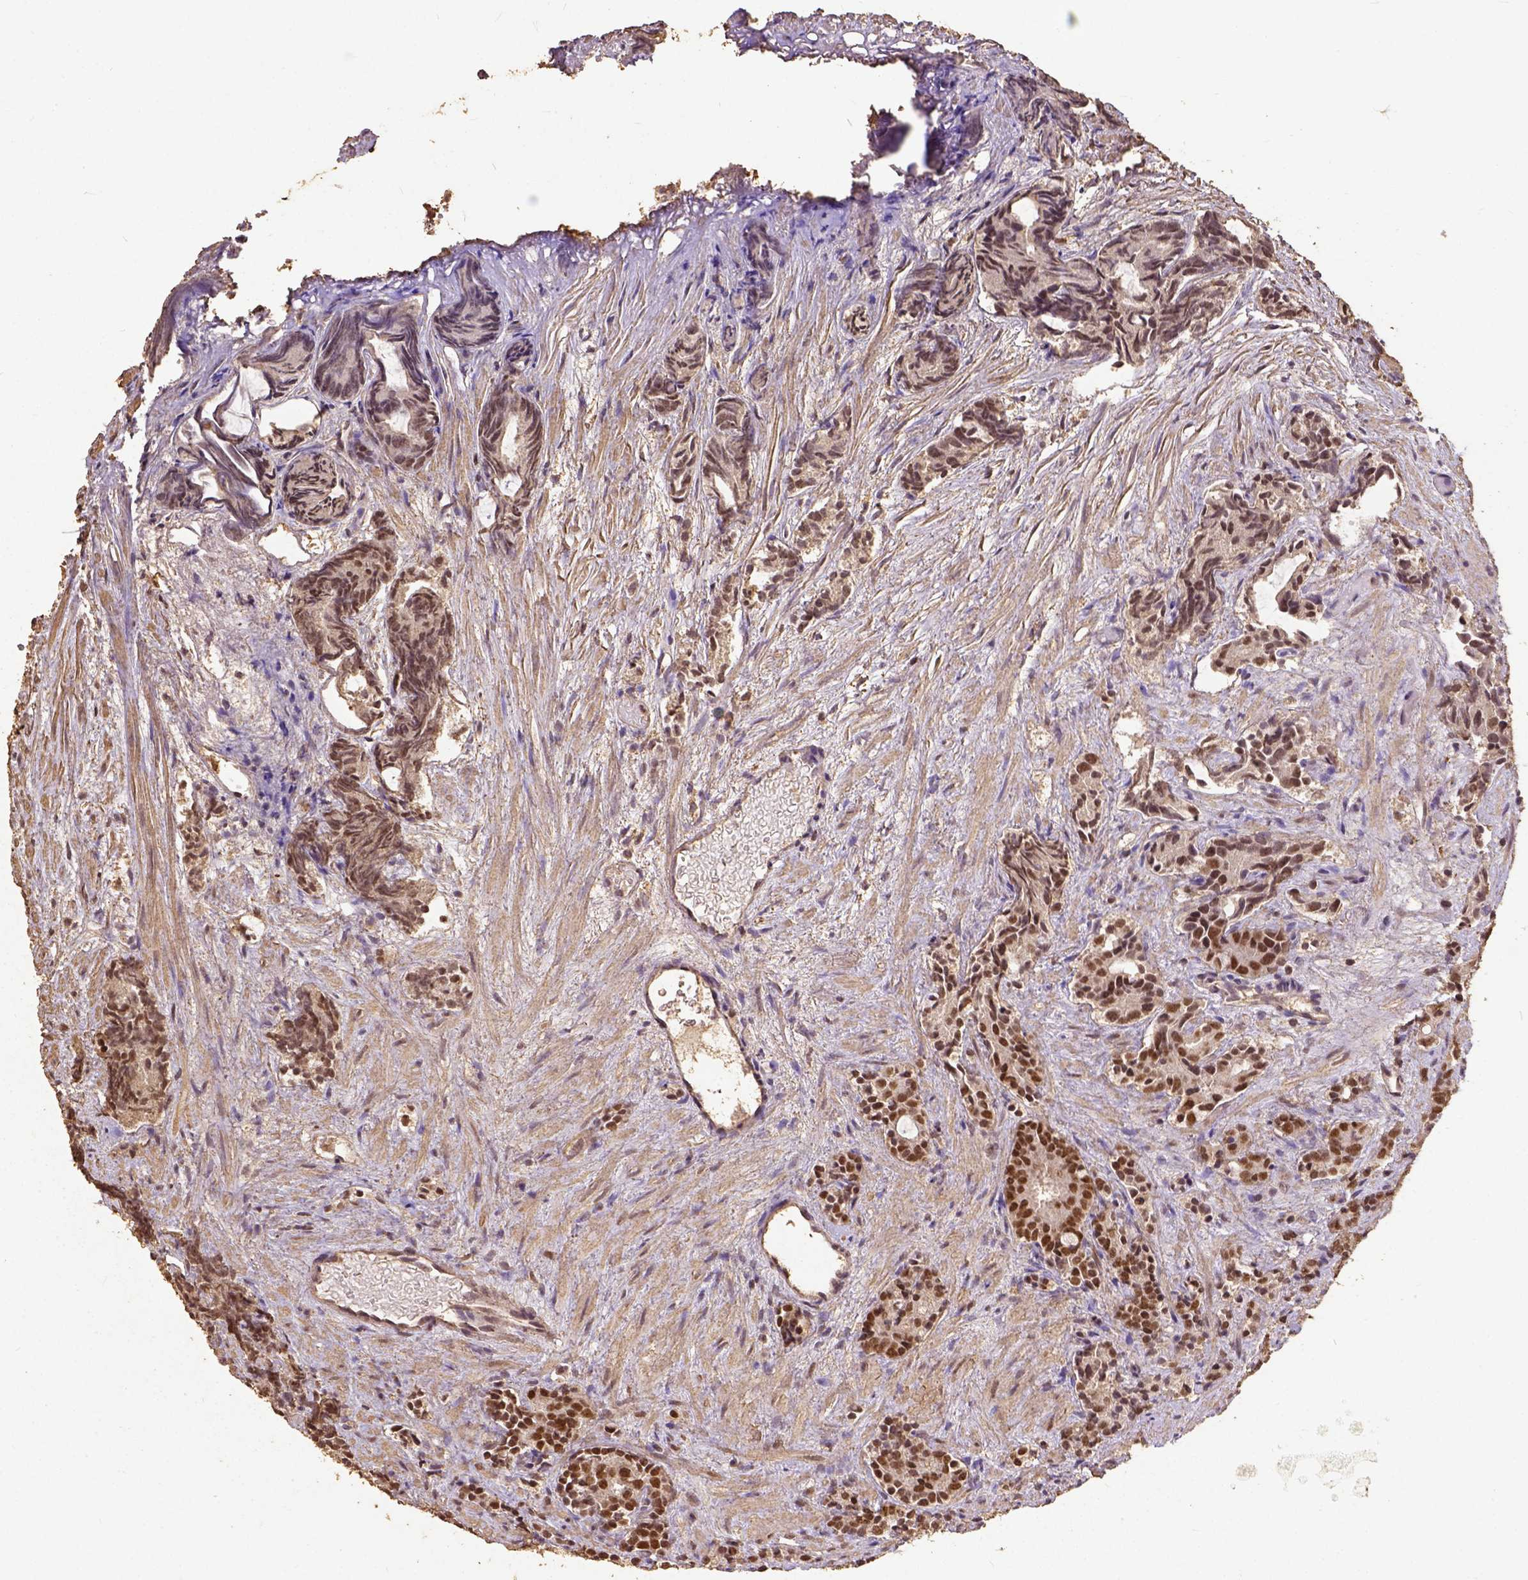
{"staining": {"intensity": "strong", "quantity": ">75%", "location": "nuclear"}, "tissue": "prostate cancer", "cell_type": "Tumor cells", "image_type": "cancer", "snomed": [{"axis": "morphology", "description": "Adenocarcinoma, High grade"}, {"axis": "topography", "description": "Prostate"}], "caption": "A histopathology image of prostate adenocarcinoma (high-grade) stained for a protein reveals strong nuclear brown staining in tumor cells.", "gene": "NACC1", "patient": {"sex": "male", "age": 84}}